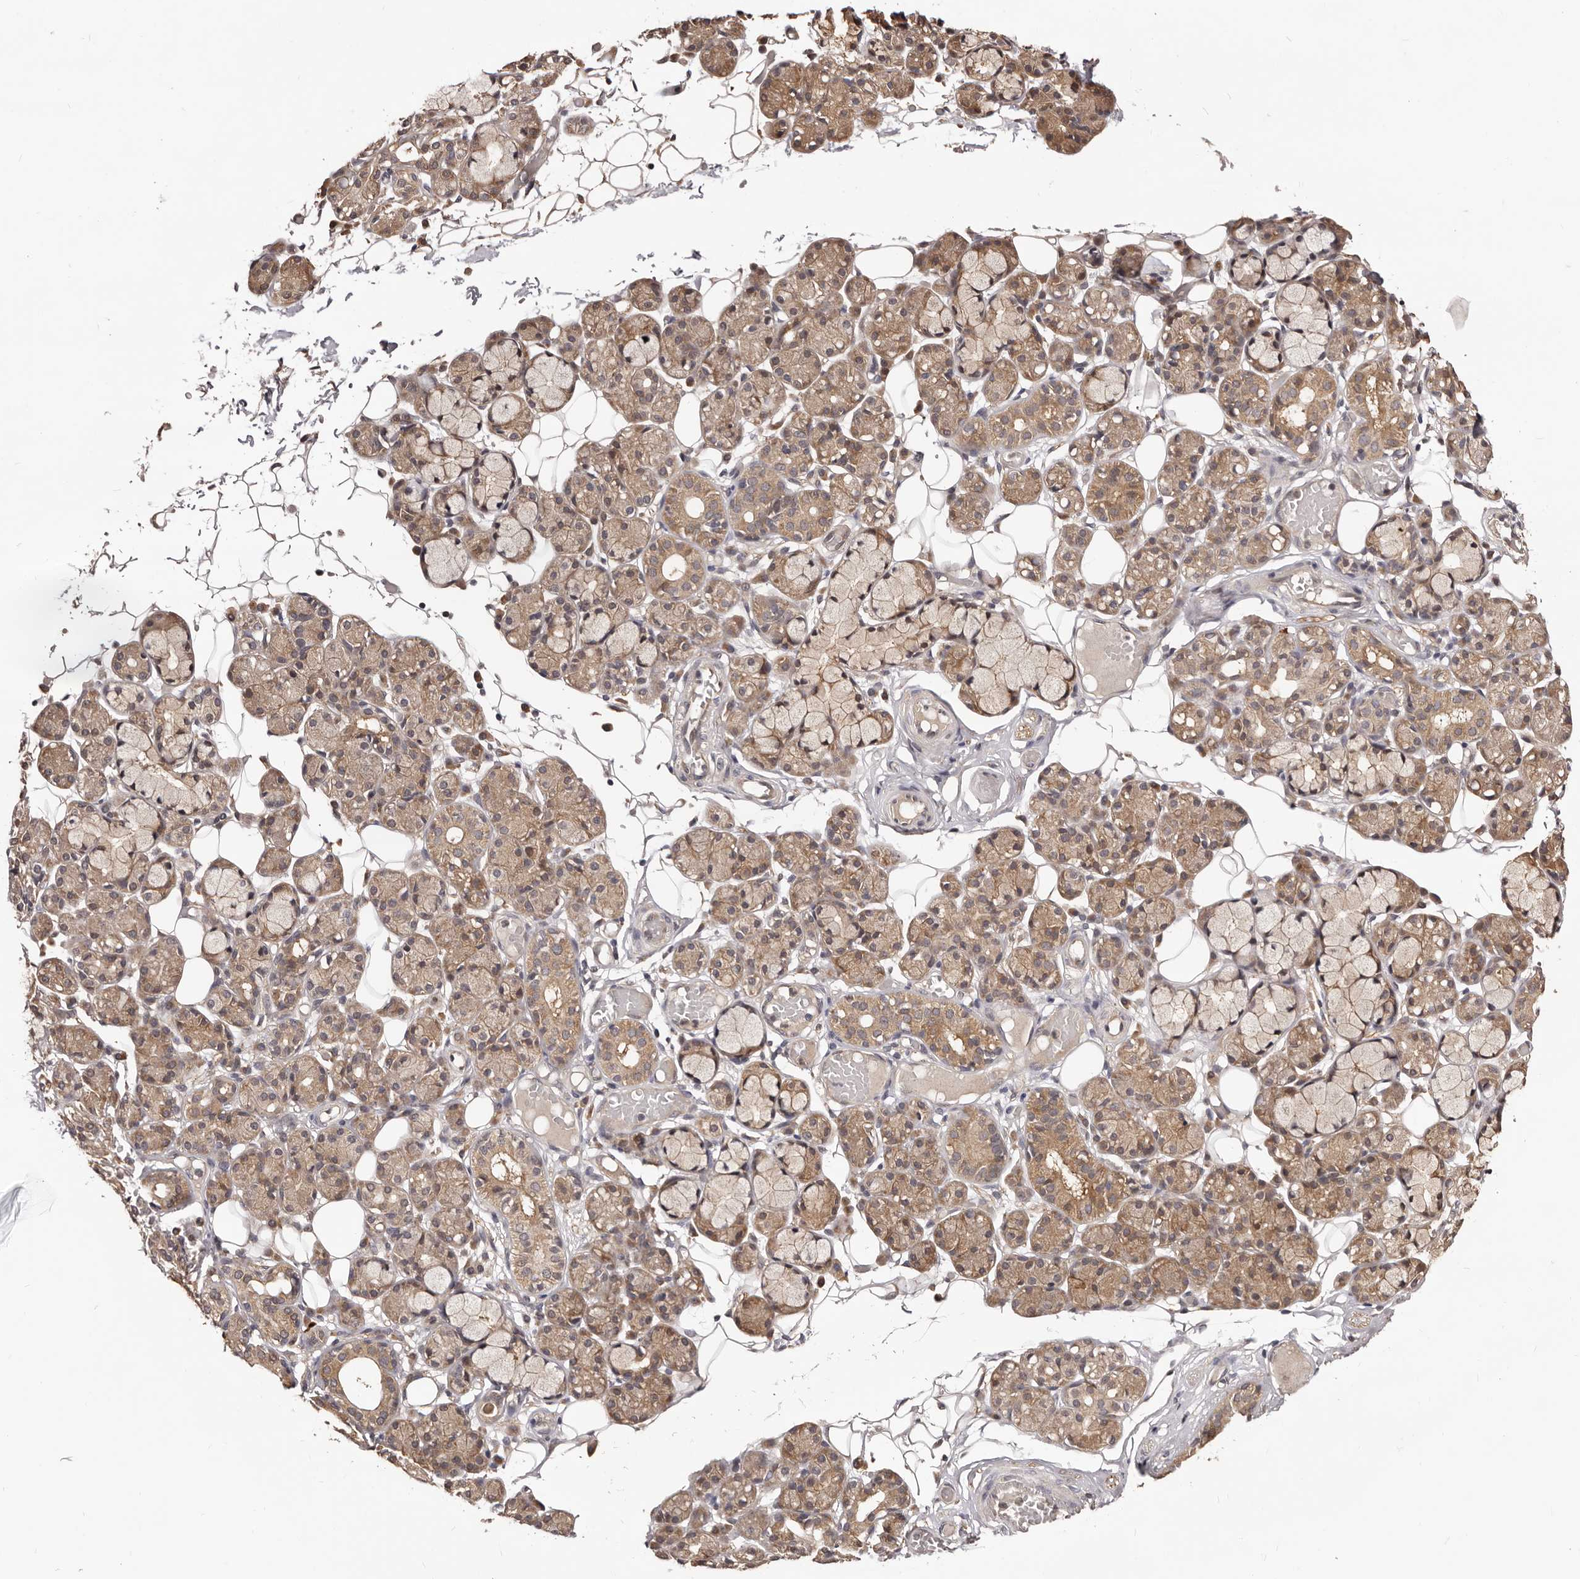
{"staining": {"intensity": "moderate", "quantity": ">75%", "location": "cytoplasmic/membranous"}, "tissue": "salivary gland", "cell_type": "Glandular cells", "image_type": "normal", "snomed": [{"axis": "morphology", "description": "Normal tissue, NOS"}, {"axis": "topography", "description": "Salivary gland"}], "caption": "High-power microscopy captured an IHC micrograph of benign salivary gland, revealing moderate cytoplasmic/membranous staining in approximately >75% of glandular cells. The protein of interest is shown in brown color, while the nuclei are stained blue.", "gene": "MDP1", "patient": {"sex": "male", "age": 63}}